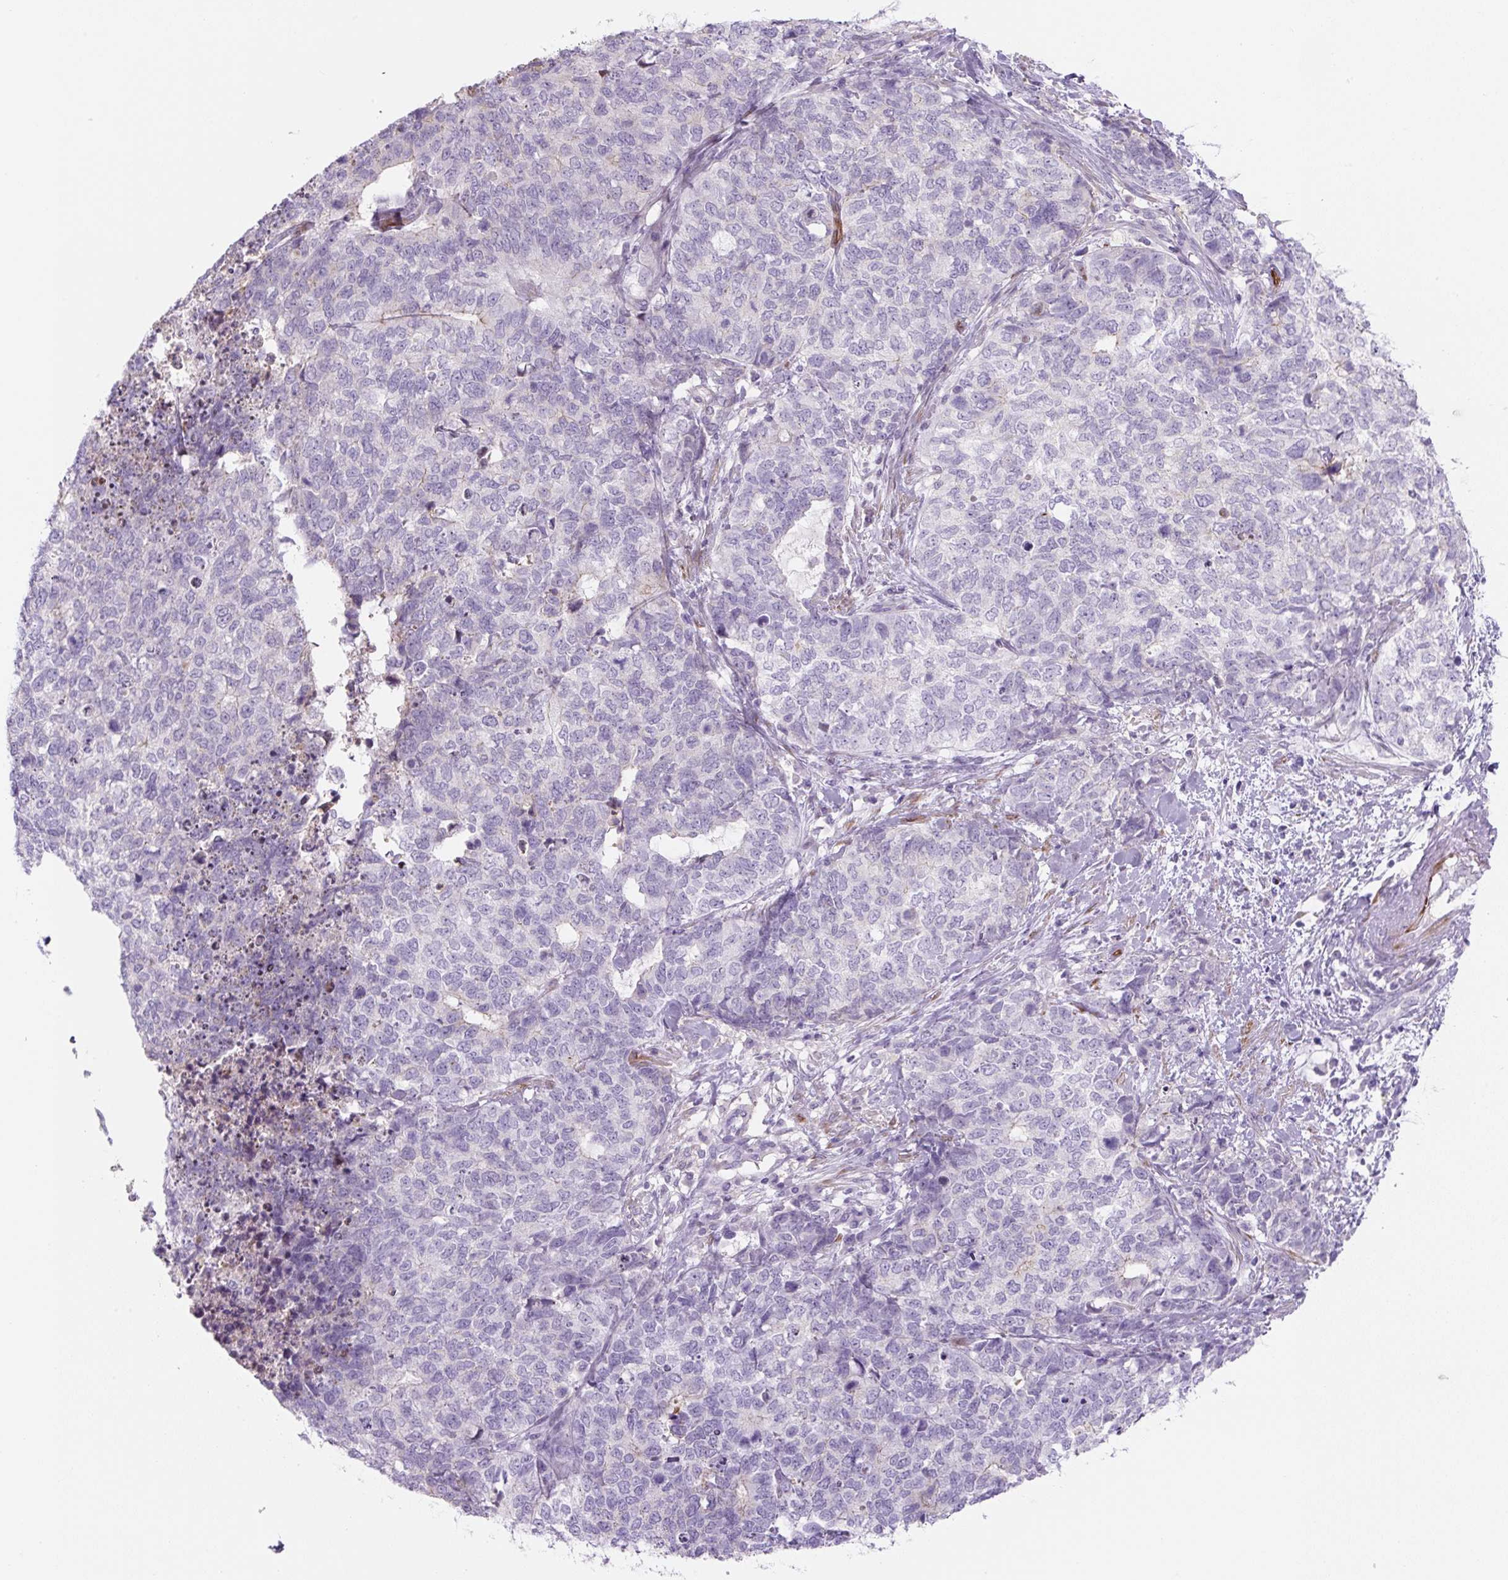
{"staining": {"intensity": "negative", "quantity": "none", "location": "none"}, "tissue": "cervical cancer", "cell_type": "Tumor cells", "image_type": "cancer", "snomed": [{"axis": "morphology", "description": "Squamous cell carcinoma, NOS"}, {"axis": "topography", "description": "Cervix"}], "caption": "High magnification brightfield microscopy of squamous cell carcinoma (cervical) stained with DAB (brown) and counterstained with hematoxylin (blue): tumor cells show no significant staining. The staining is performed using DAB brown chromogen with nuclei counter-stained in using hematoxylin.", "gene": "PRM1", "patient": {"sex": "female", "age": 63}}